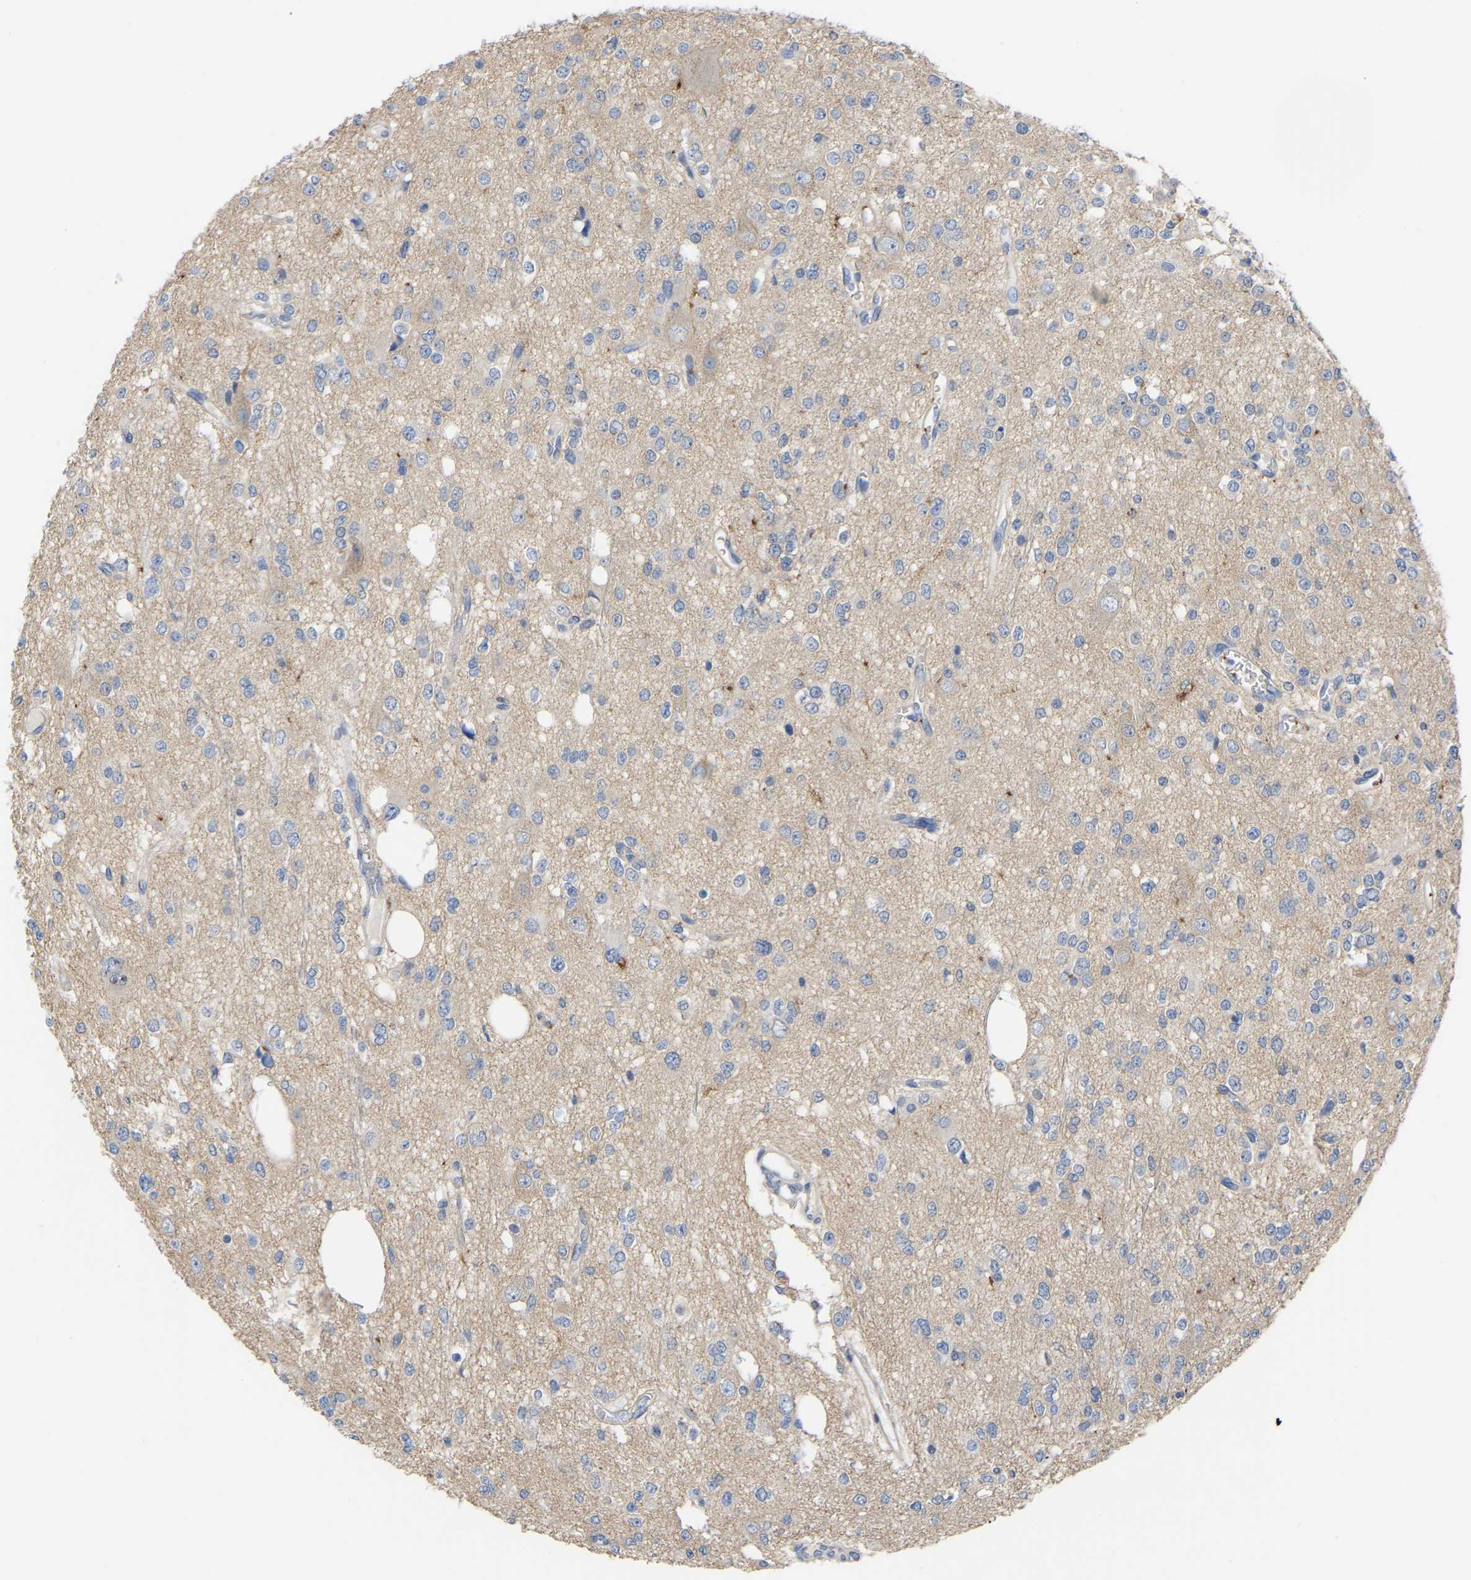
{"staining": {"intensity": "negative", "quantity": "none", "location": "none"}, "tissue": "glioma", "cell_type": "Tumor cells", "image_type": "cancer", "snomed": [{"axis": "morphology", "description": "Glioma, malignant, Low grade"}, {"axis": "topography", "description": "Brain"}], "caption": "High magnification brightfield microscopy of malignant low-grade glioma stained with DAB (brown) and counterstained with hematoxylin (blue): tumor cells show no significant positivity.", "gene": "ZNF449", "patient": {"sex": "male", "age": 38}}